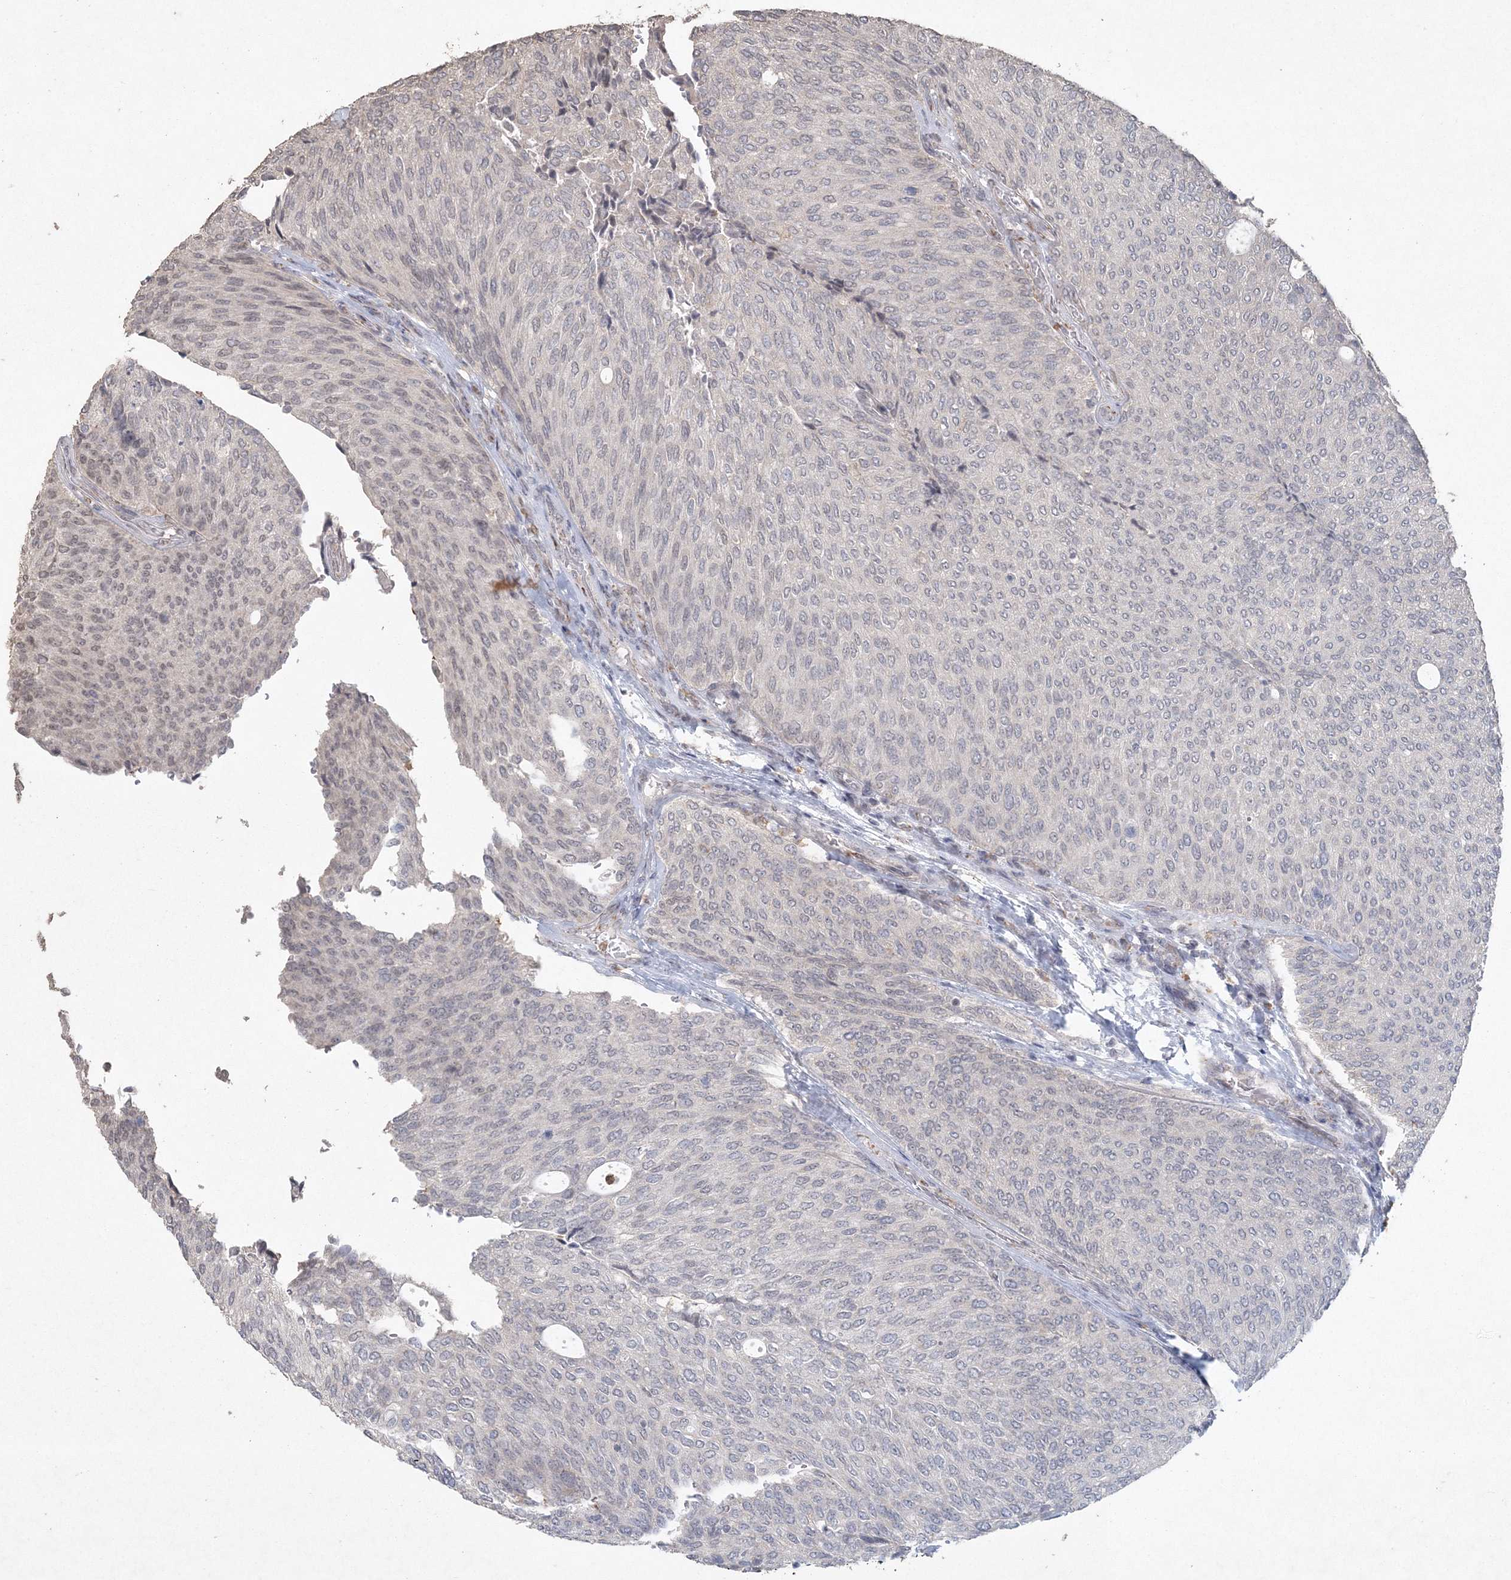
{"staining": {"intensity": "negative", "quantity": "none", "location": "none"}, "tissue": "urothelial cancer", "cell_type": "Tumor cells", "image_type": "cancer", "snomed": [{"axis": "morphology", "description": "Urothelial carcinoma, Low grade"}, {"axis": "topography", "description": "Urinary bladder"}], "caption": "Immunohistochemistry image of neoplastic tissue: urothelial cancer stained with DAB displays no significant protein positivity in tumor cells.", "gene": "UIMC1", "patient": {"sex": "female", "age": 79}}